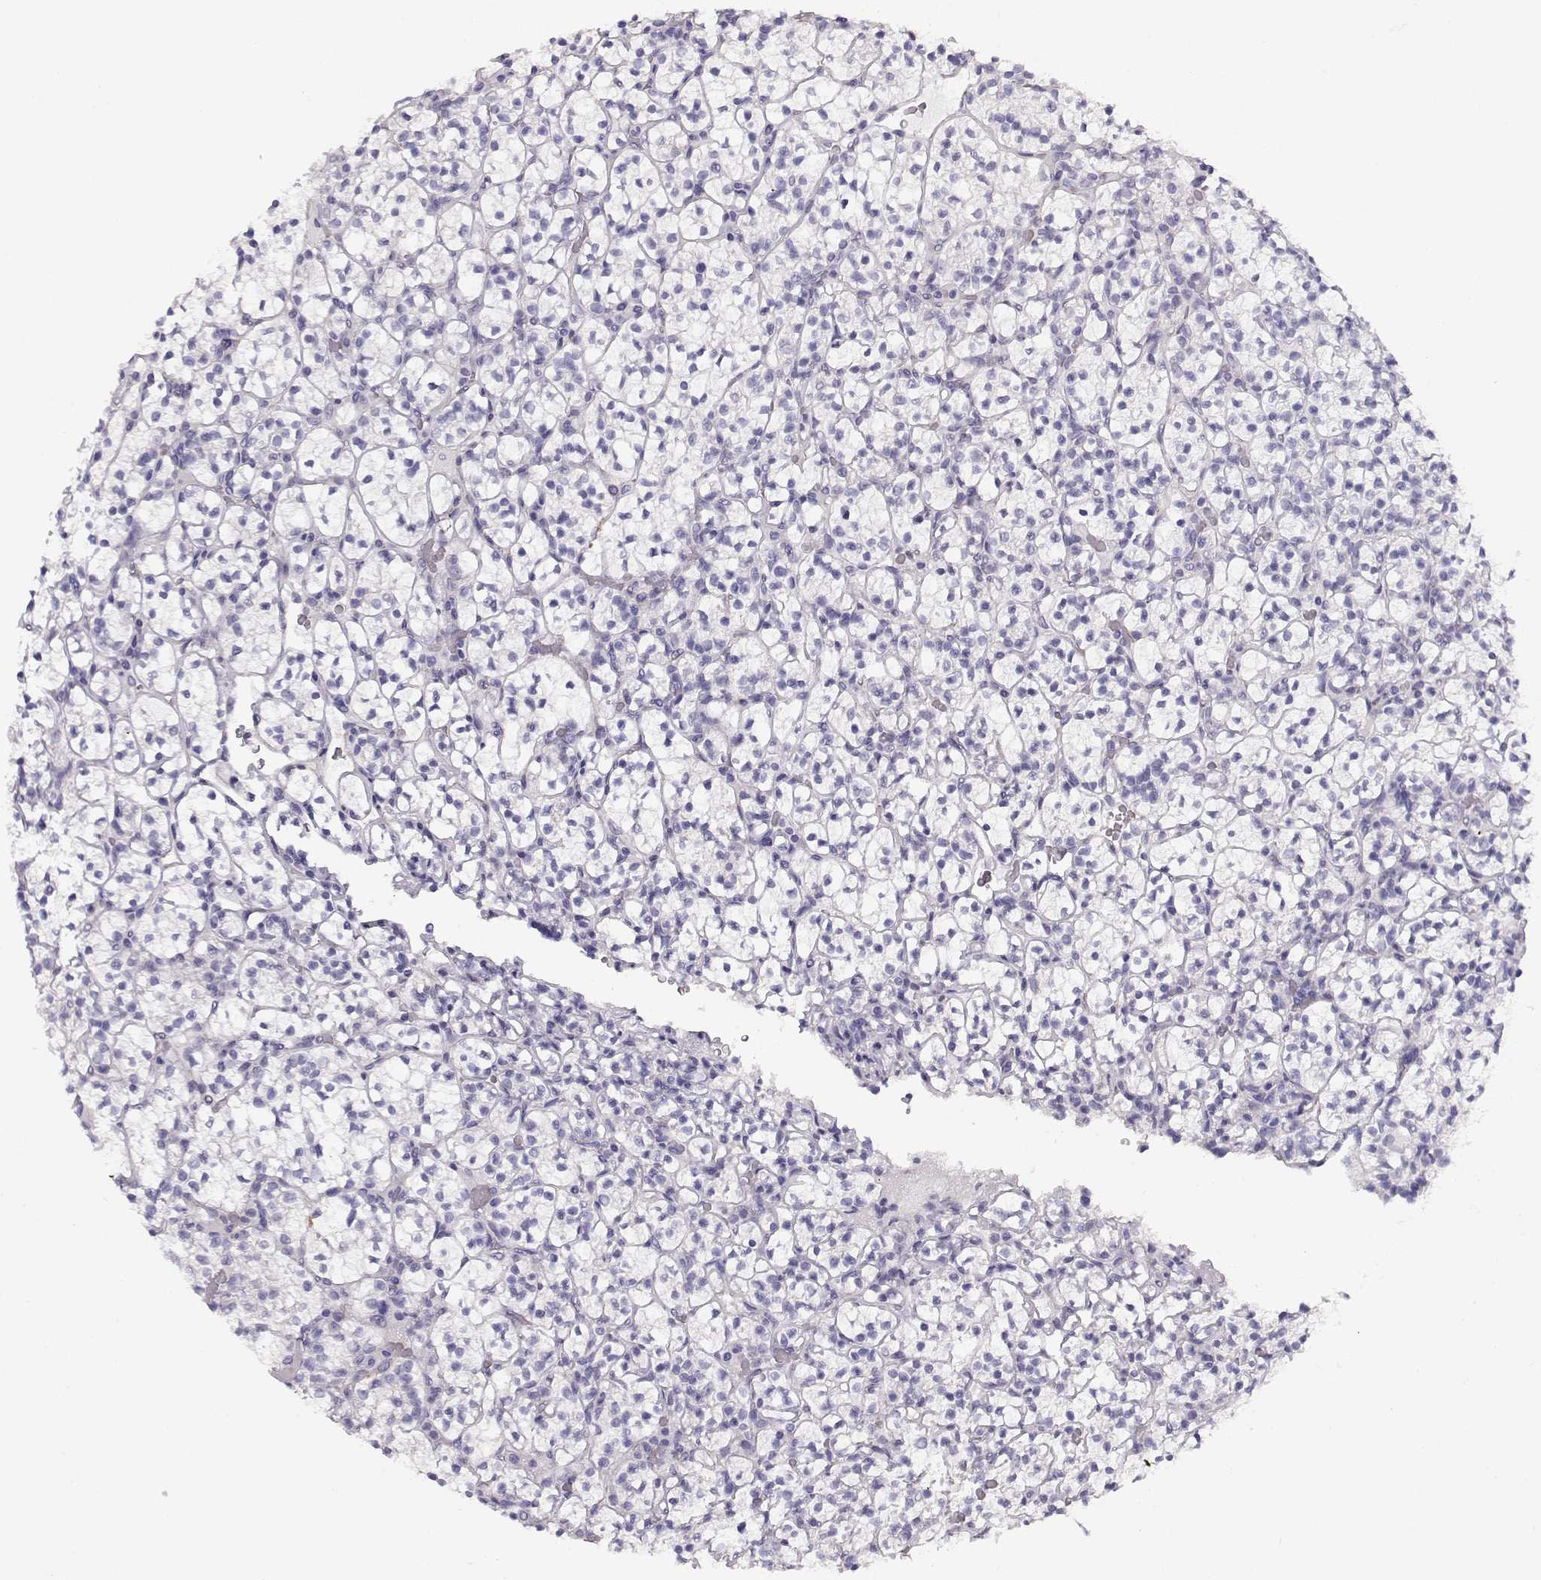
{"staining": {"intensity": "negative", "quantity": "none", "location": "none"}, "tissue": "renal cancer", "cell_type": "Tumor cells", "image_type": "cancer", "snomed": [{"axis": "morphology", "description": "Adenocarcinoma, NOS"}, {"axis": "topography", "description": "Kidney"}], "caption": "Immunohistochemical staining of human renal cancer (adenocarcinoma) demonstrates no significant expression in tumor cells. (DAB (3,3'-diaminobenzidine) IHC, high magnification).", "gene": "RBM44", "patient": {"sex": "female", "age": 89}}